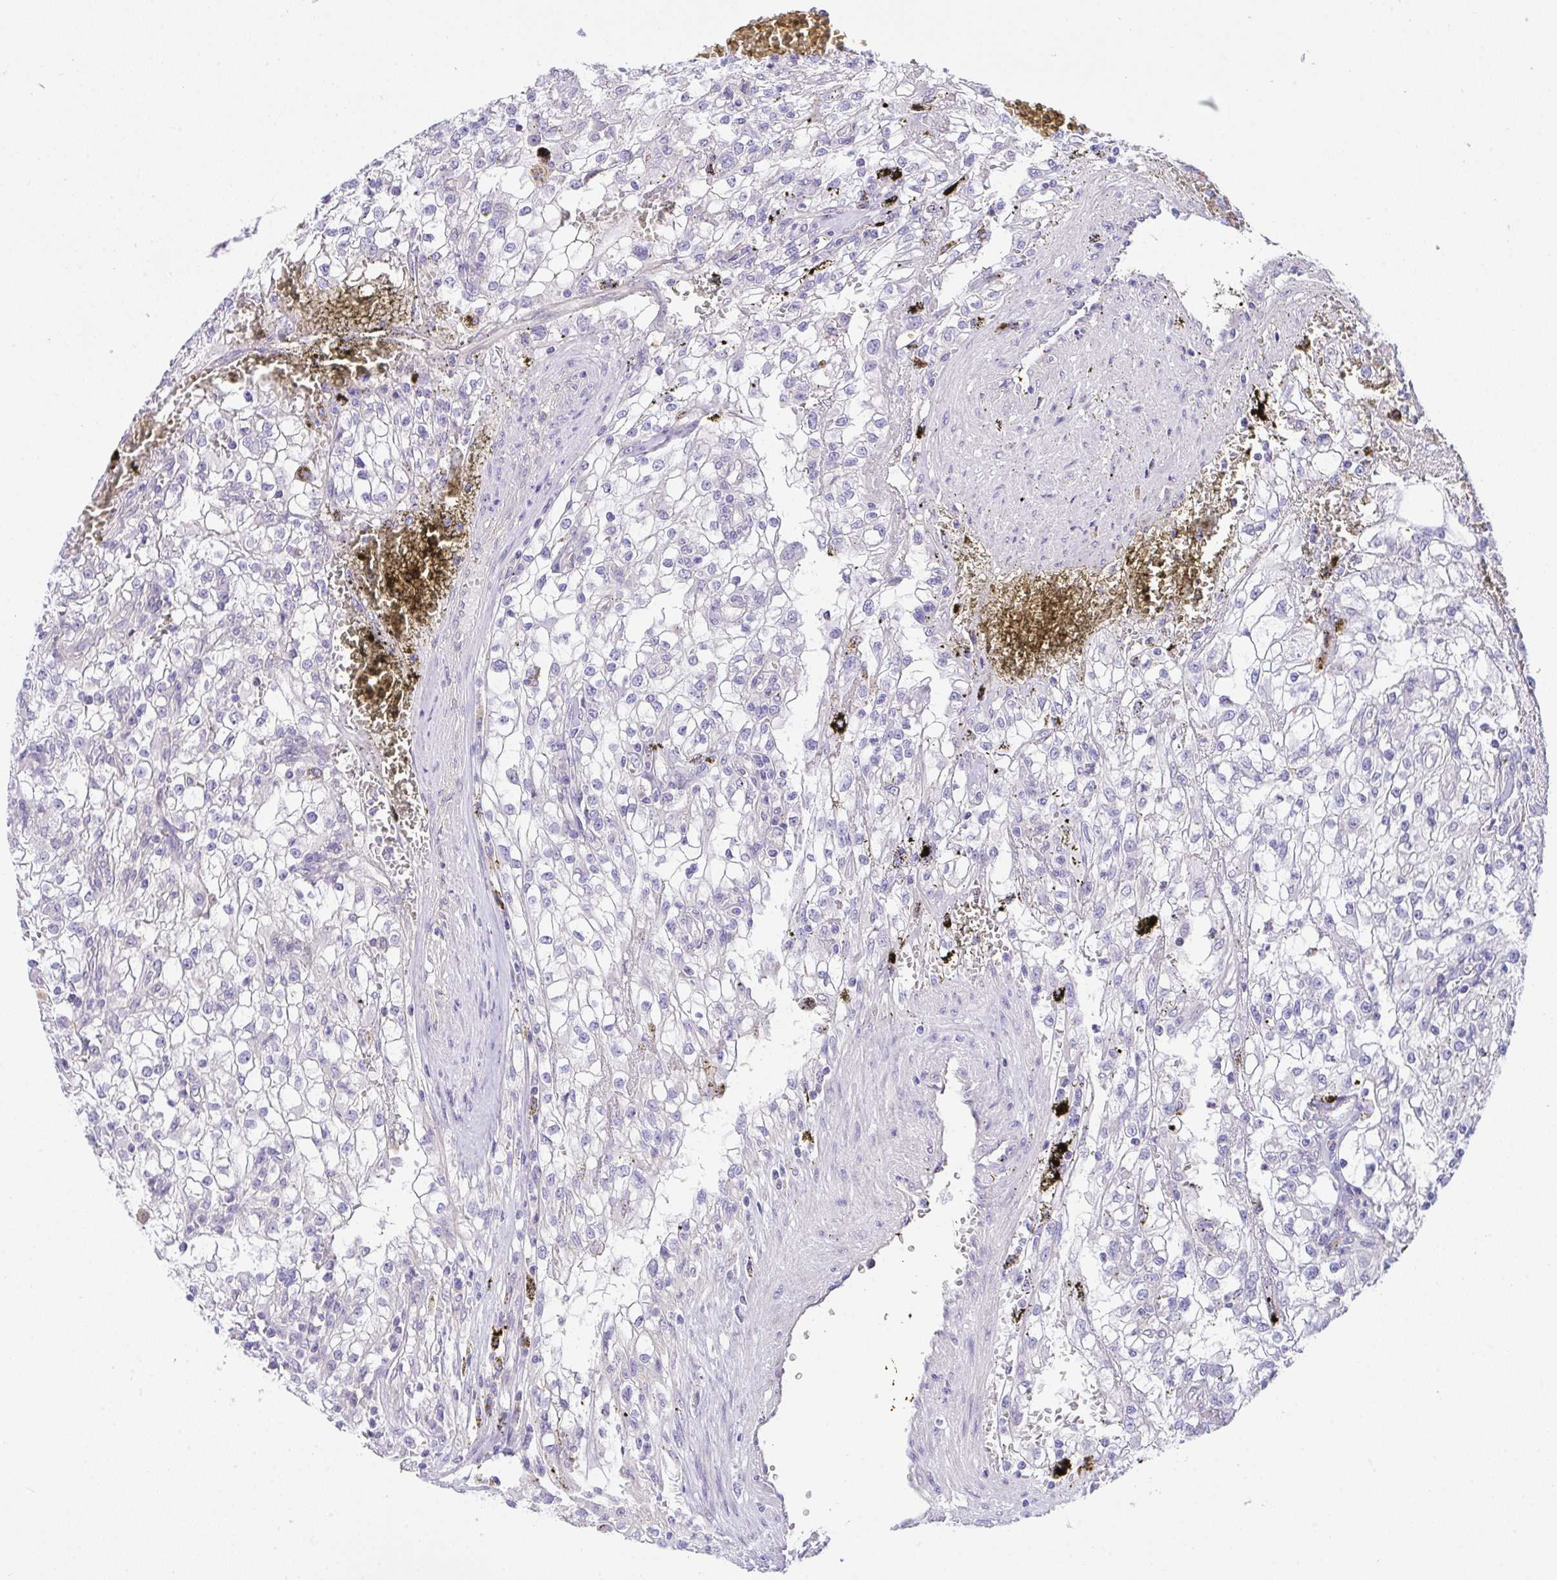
{"staining": {"intensity": "negative", "quantity": "none", "location": "none"}, "tissue": "renal cancer", "cell_type": "Tumor cells", "image_type": "cancer", "snomed": [{"axis": "morphology", "description": "Adenocarcinoma, NOS"}, {"axis": "topography", "description": "Kidney"}], "caption": "The micrograph exhibits no significant staining in tumor cells of adenocarcinoma (renal).", "gene": "HOXD12", "patient": {"sex": "female", "age": 74}}